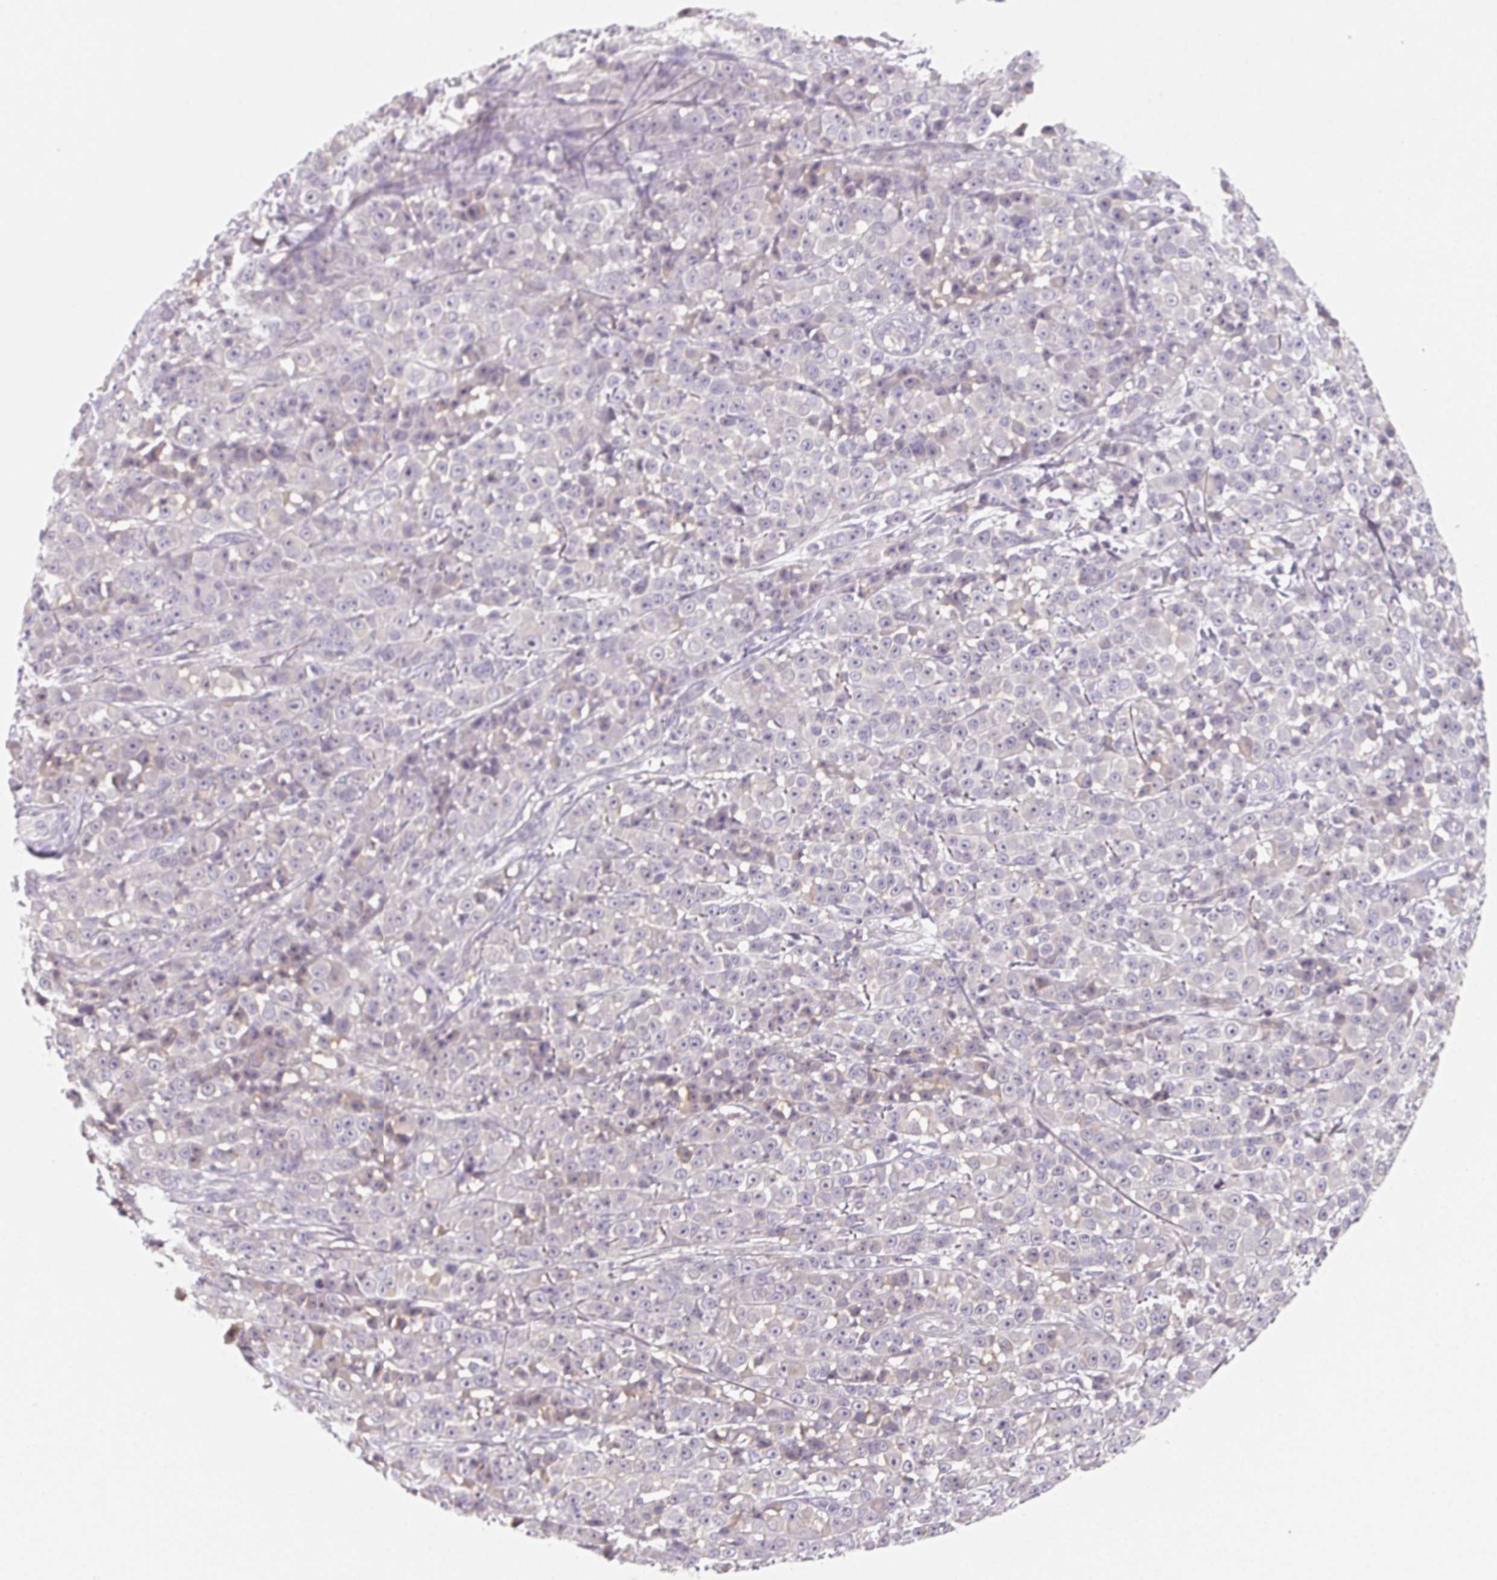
{"staining": {"intensity": "negative", "quantity": "none", "location": "none"}, "tissue": "melanoma", "cell_type": "Tumor cells", "image_type": "cancer", "snomed": [{"axis": "morphology", "description": "Malignant melanoma, NOS"}, {"axis": "topography", "description": "Skin"}, {"axis": "topography", "description": "Skin of back"}], "caption": "Protein analysis of malignant melanoma displays no significant expression in tumor cells.", "gene": "LRRC23", "patient": {"sex": "male", "age": 91}}